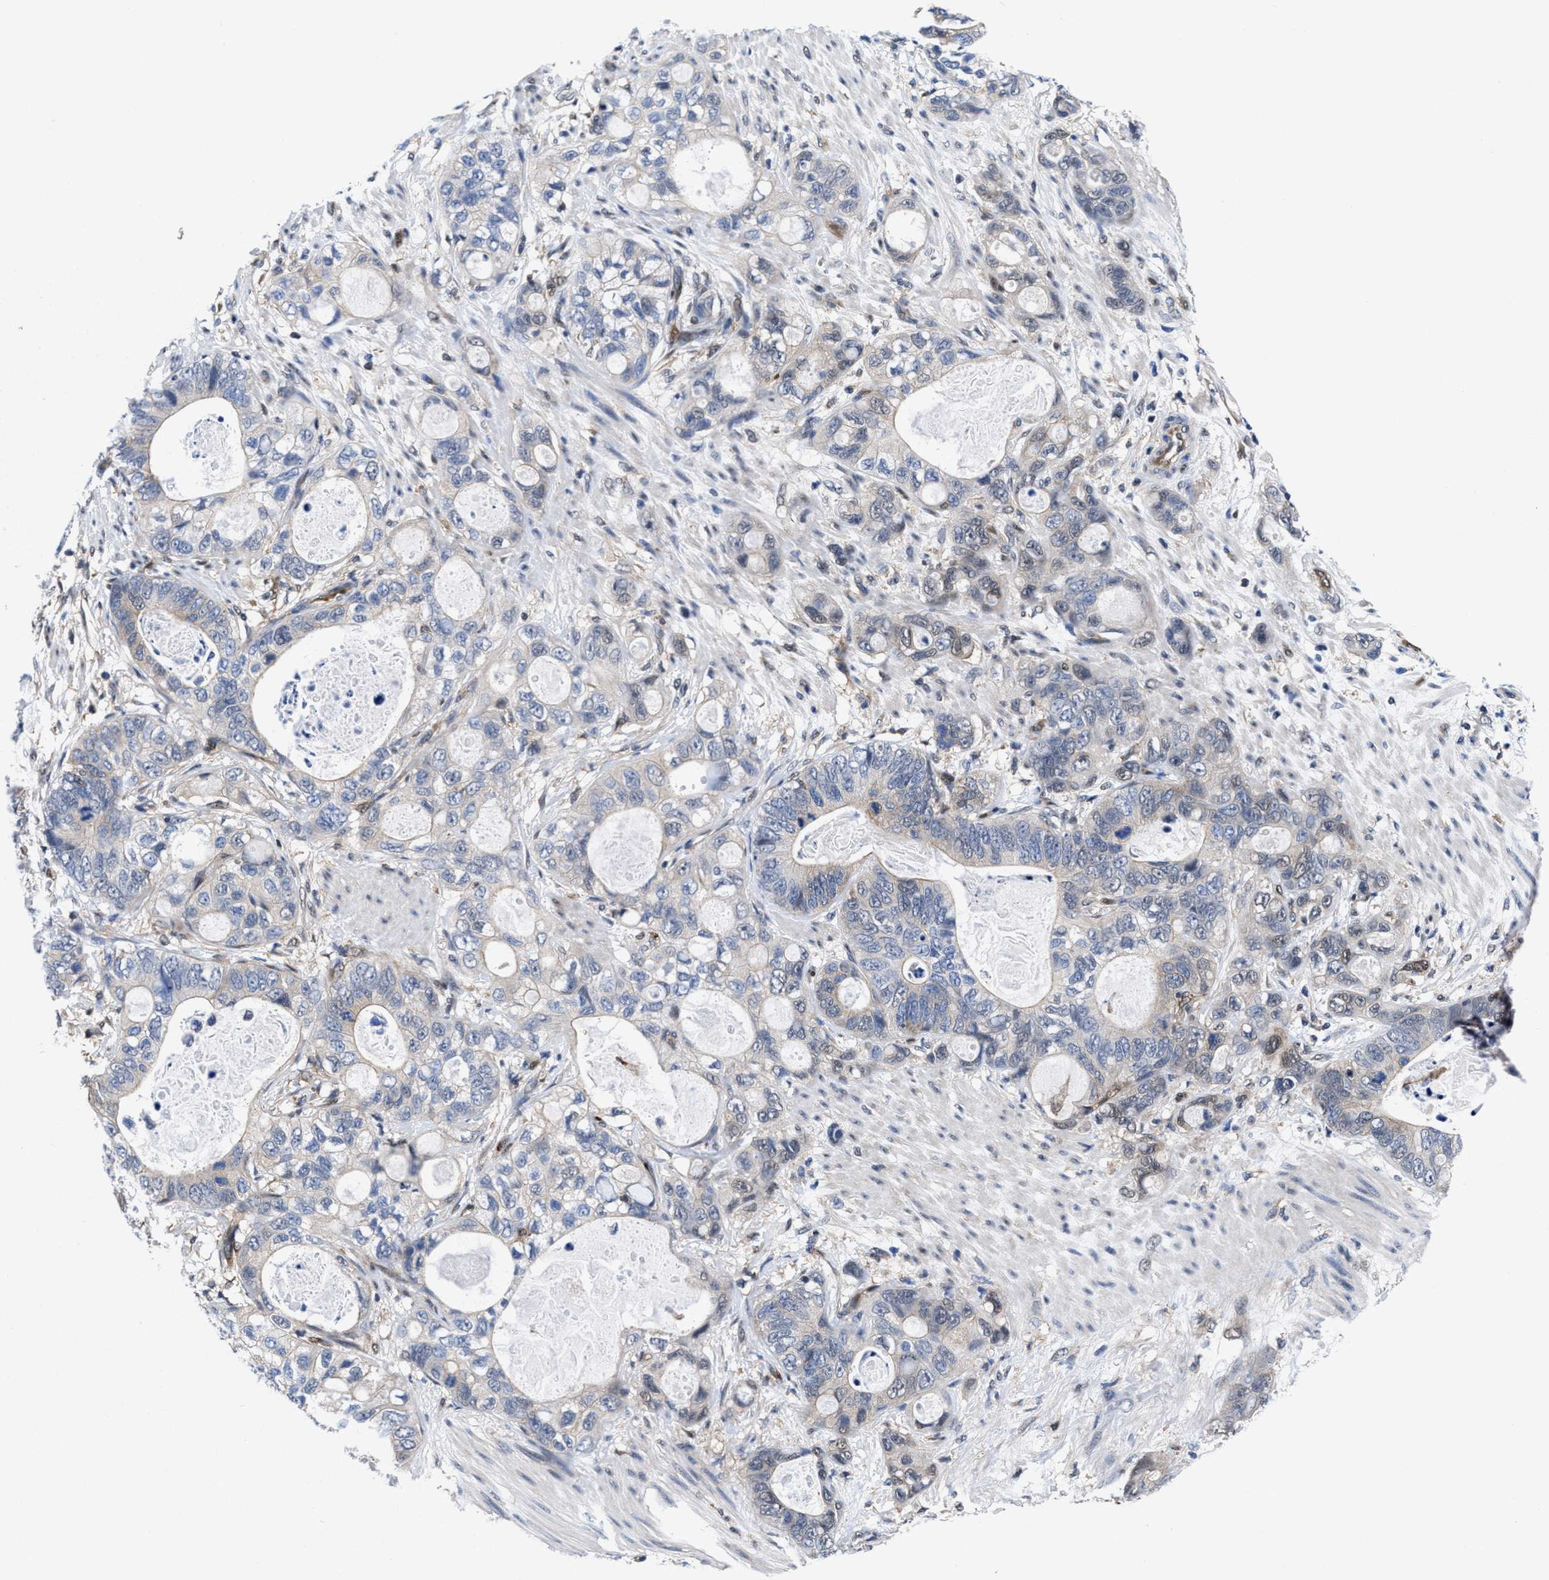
{"staining": {"intensity": "weak", "quantity": "<25%", "location": "cytoplasmic/membranous"}, "tissue": "stomach cancer", "cell_type": "Tumor cells", "image_type": "cancer", "snomed": [{"axis": "morphology", "description": "Normal tissue, NOS"}, {"axis": "morphology", "description": "Adenocarcinoma, NOS"}, {"axis": "topography", "description": "Stomach"}], "caption": "DAB immunohistochemical staining of human adenocarcinoma (stomach) reveals no significant staining in tumor cells.", "gene": "ACLY", "patient": {"sex": "female", "age": 89}}